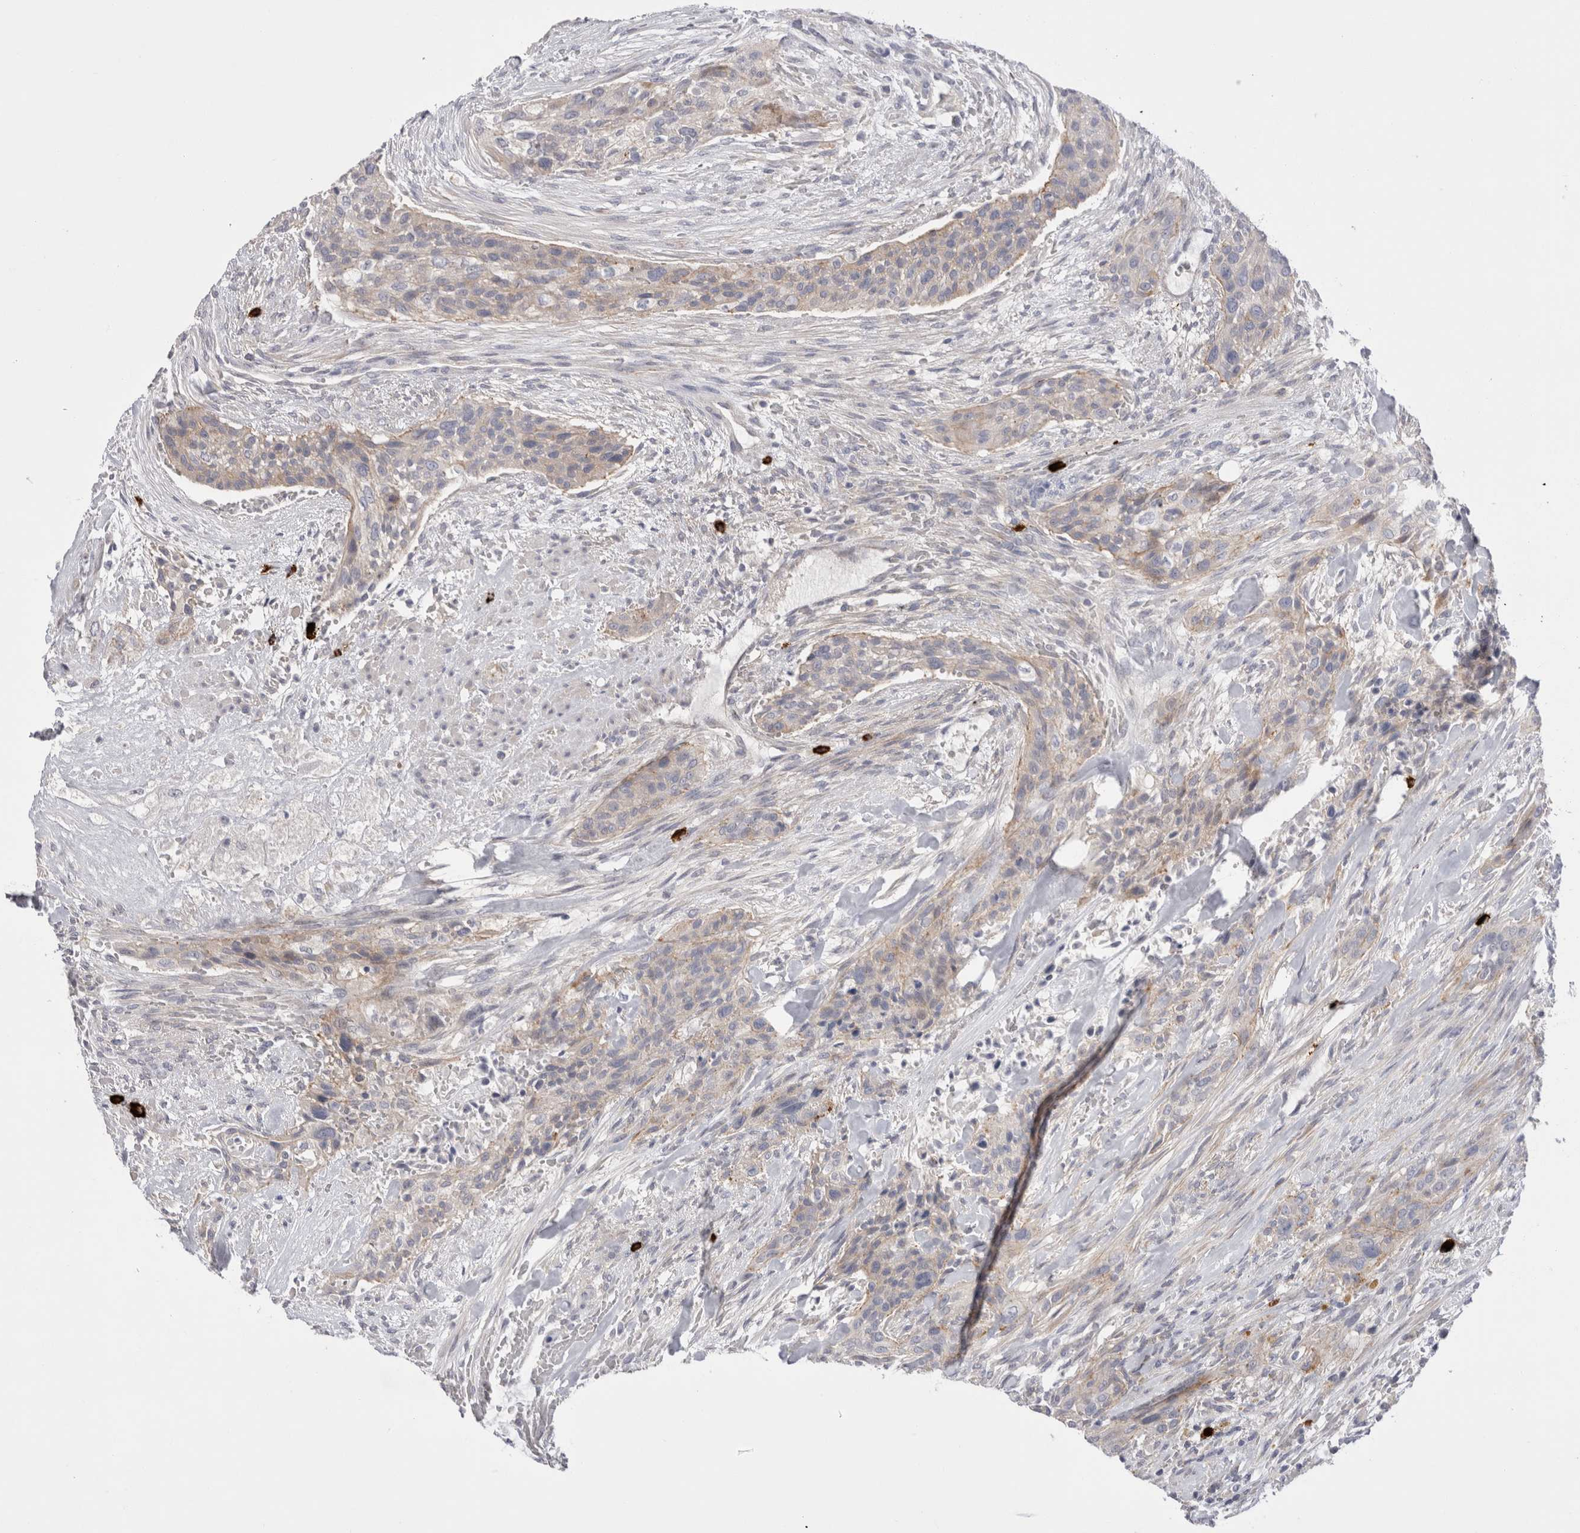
{"staining": {"intensity": "weak", "quantity": "<25%", "location": "cytoplasmic/membranous"}, "tissue": "urothelial cancer", "cell_type": "Tumor cells", "image_type": "cancer", "snomed": [{"axis": "morphology", "description": "Urothelial carcinoma, High grade"}, {"axis": "topography", "description": "Urinary bladder"}], "caption": "Urothelial carcinoma (high-grade) was stained to show a protein in brown. There is no significant expression in tumor cells.", "gene": "SPINK2", "patient": {"sex": "male", "age": 35}}